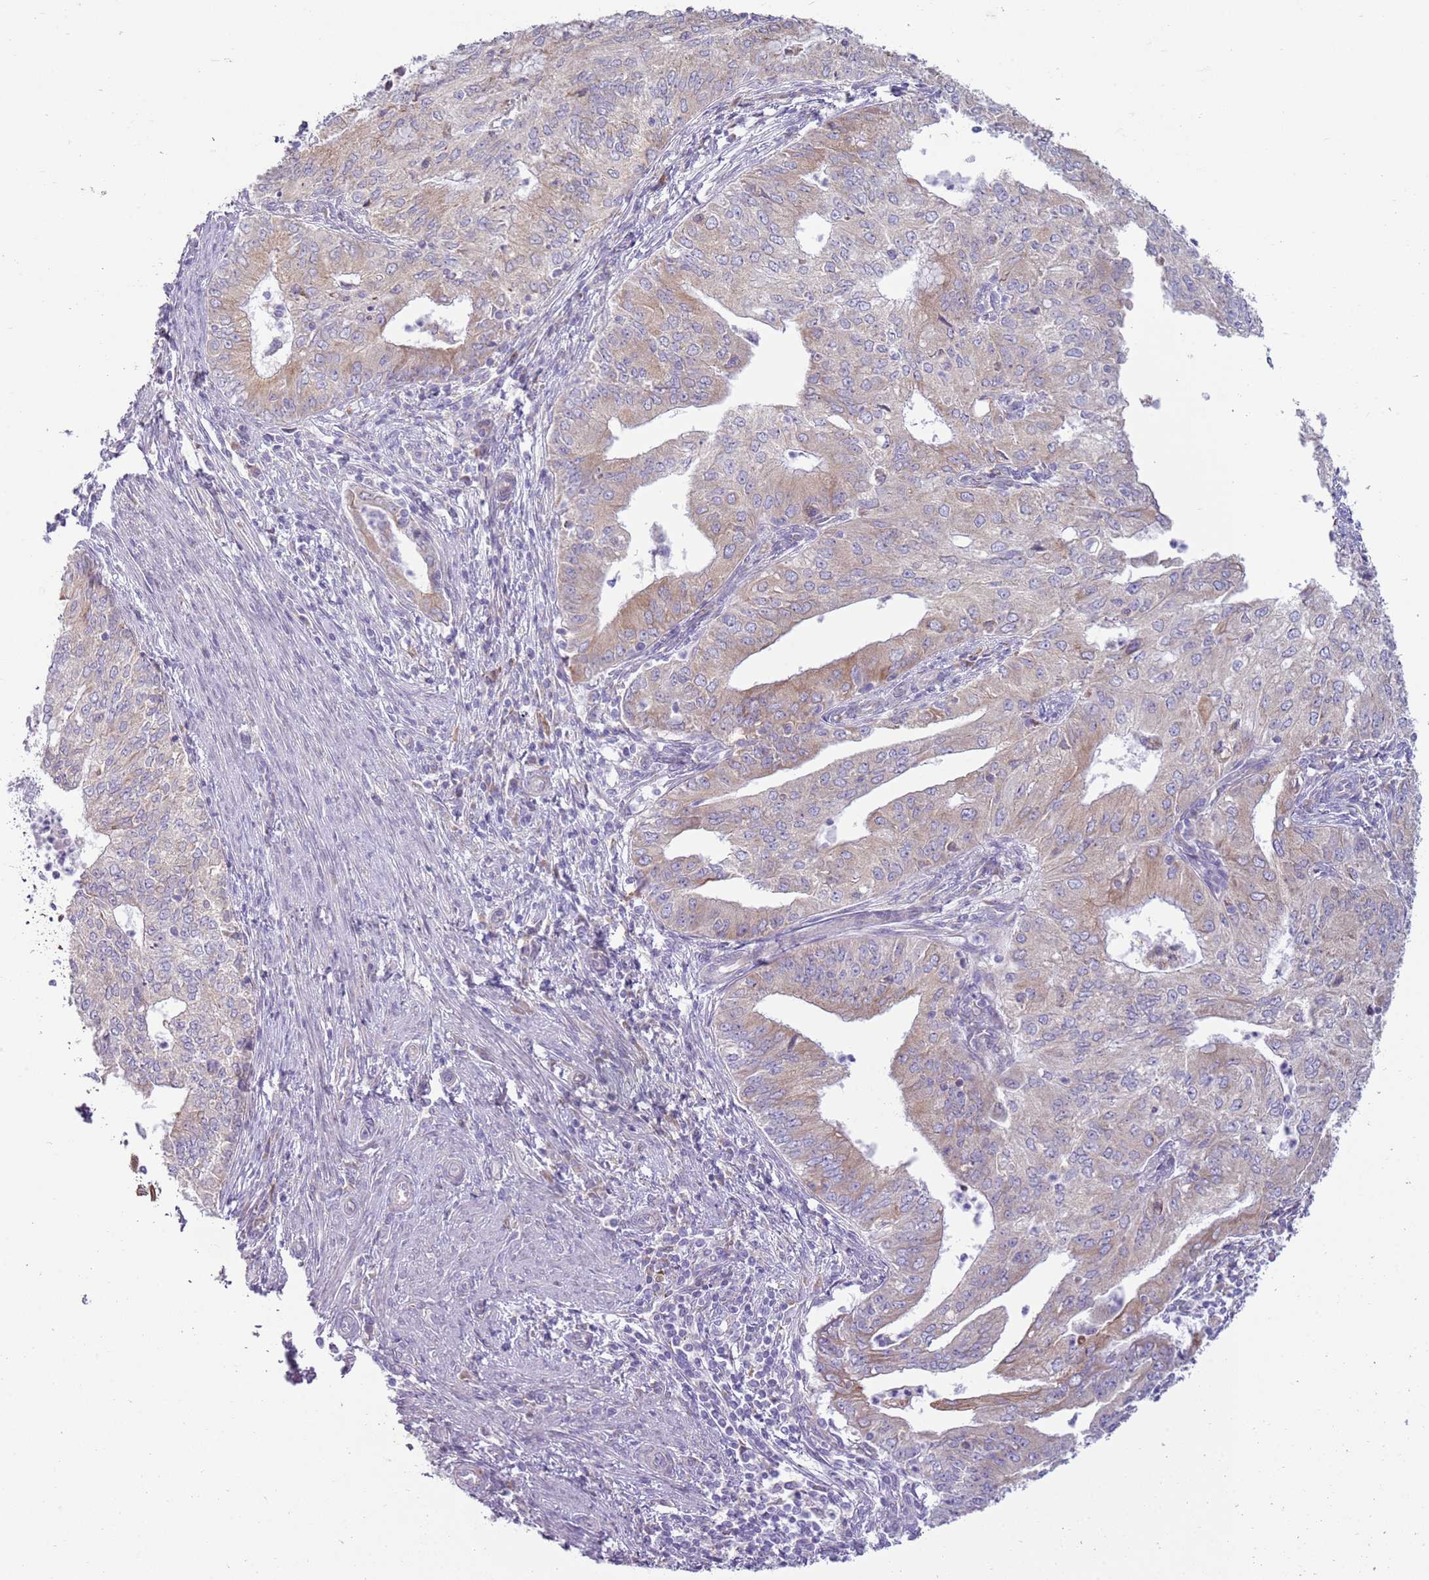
{"staining": {"intensity": "weak", "quantity": "25%-75%", "location": "cytoplasmic/membranous"}, "tissue": "endometrial cancer", "cell_type": "Tumor cells", "image_type": "cancer", "snomed": [{"axis": "morphology", "description": "Adenocarcinoma, NOS"}, {"axis": "topography", "description": "Endometrium"}], "caption": "The immunohistochemical stain labels weak cytoplasmic/membranous expression in tumor cells of endometrial adenocarcinoma tissue. (Brightfield microscopy of DAB IHC at high magnification).", "gene": "OAF", "patient": {"sex": "female", "age": 50}}